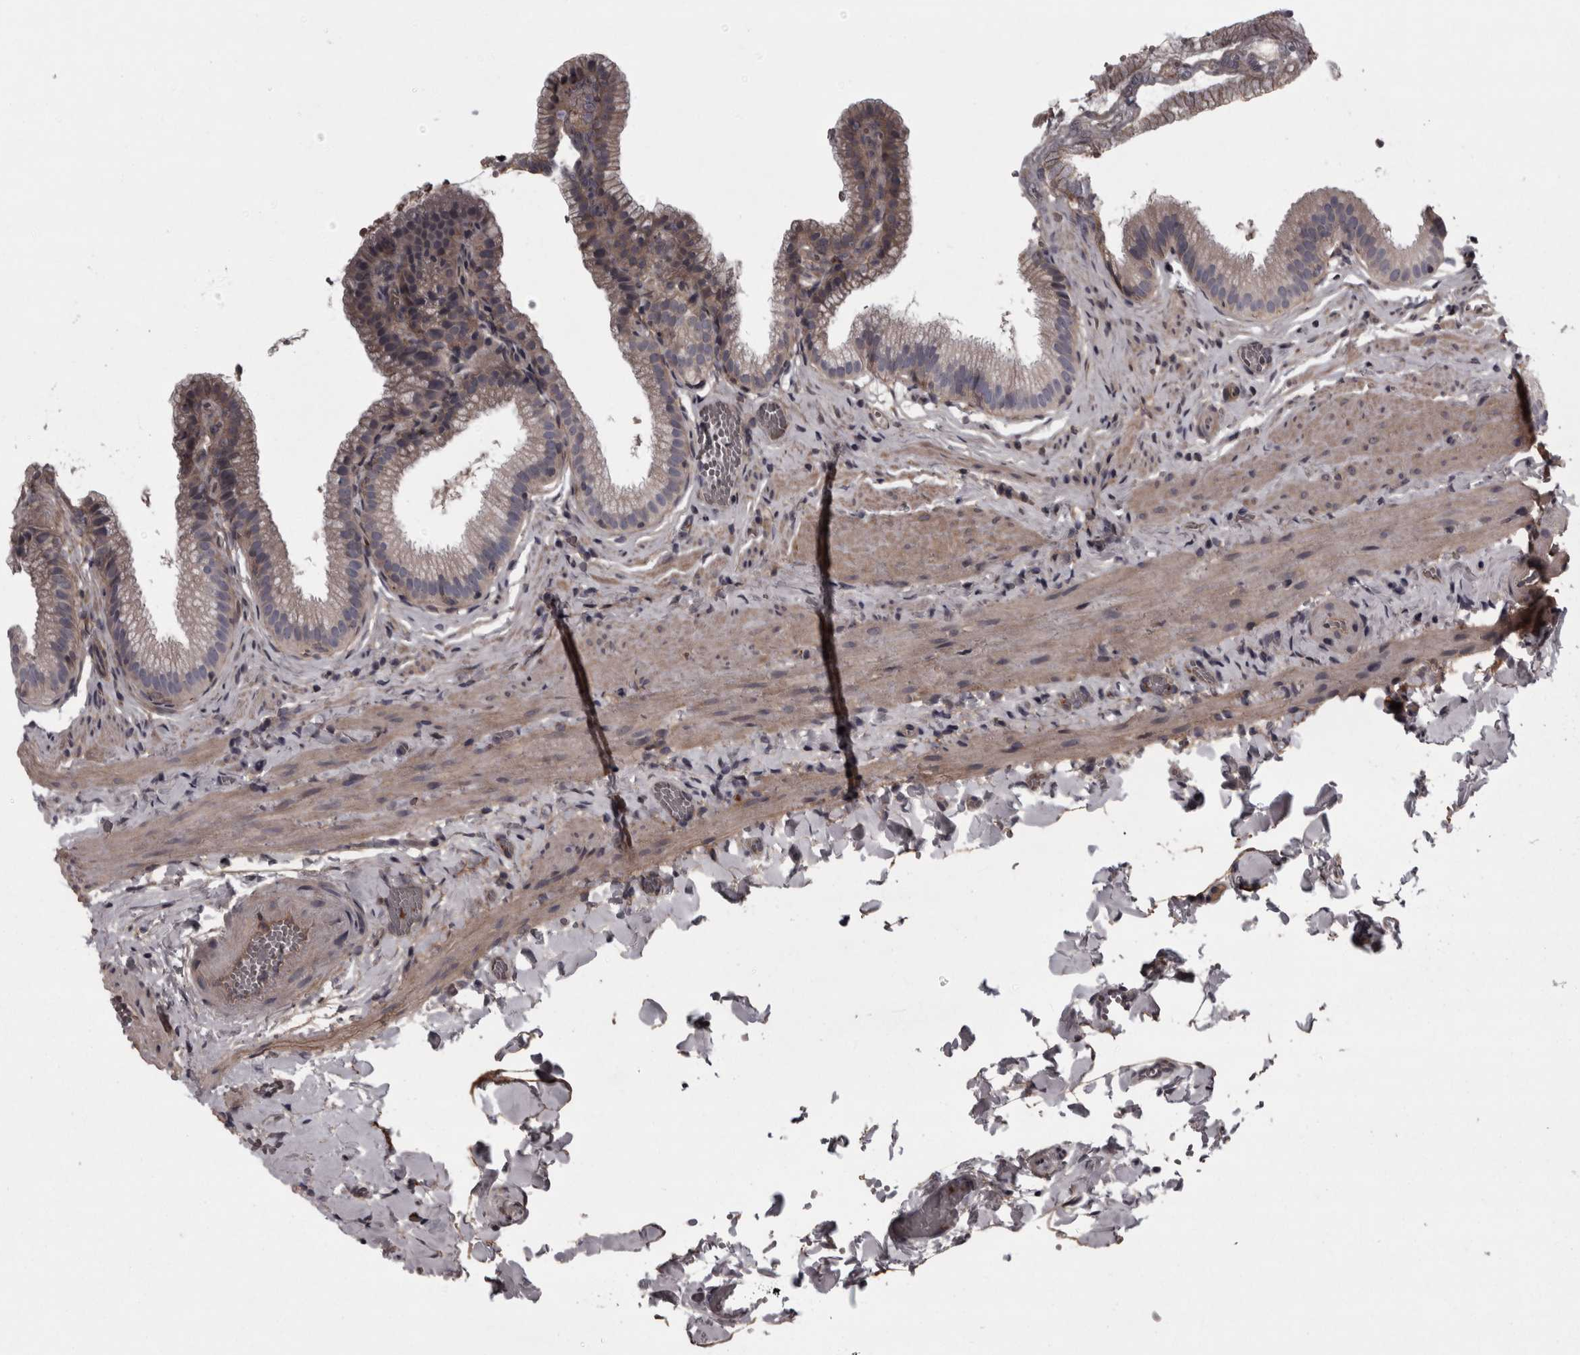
{"staining": {"intensity": "weak", "quantity": "25%-75%", "location": "cytoplasmic/membranous"}, "tissue": "gallbladder", "cell_type": "Glandular cells", "image_type": "normal", "snomed": [{"axis": "morphology", "description": "Normal tissue, NOS"}, {"axis": "topography", "description": "Gallbladder"}], "caption": "Protein staining shows weak cytoplasmic/membranous expression in approximately 25%-75% of glandular cells in normal gallbladder. (IHC, brightfield microscopy, high magnification).", "gene": "RSU1", "patient": {"sex": "male", "age": 38}}